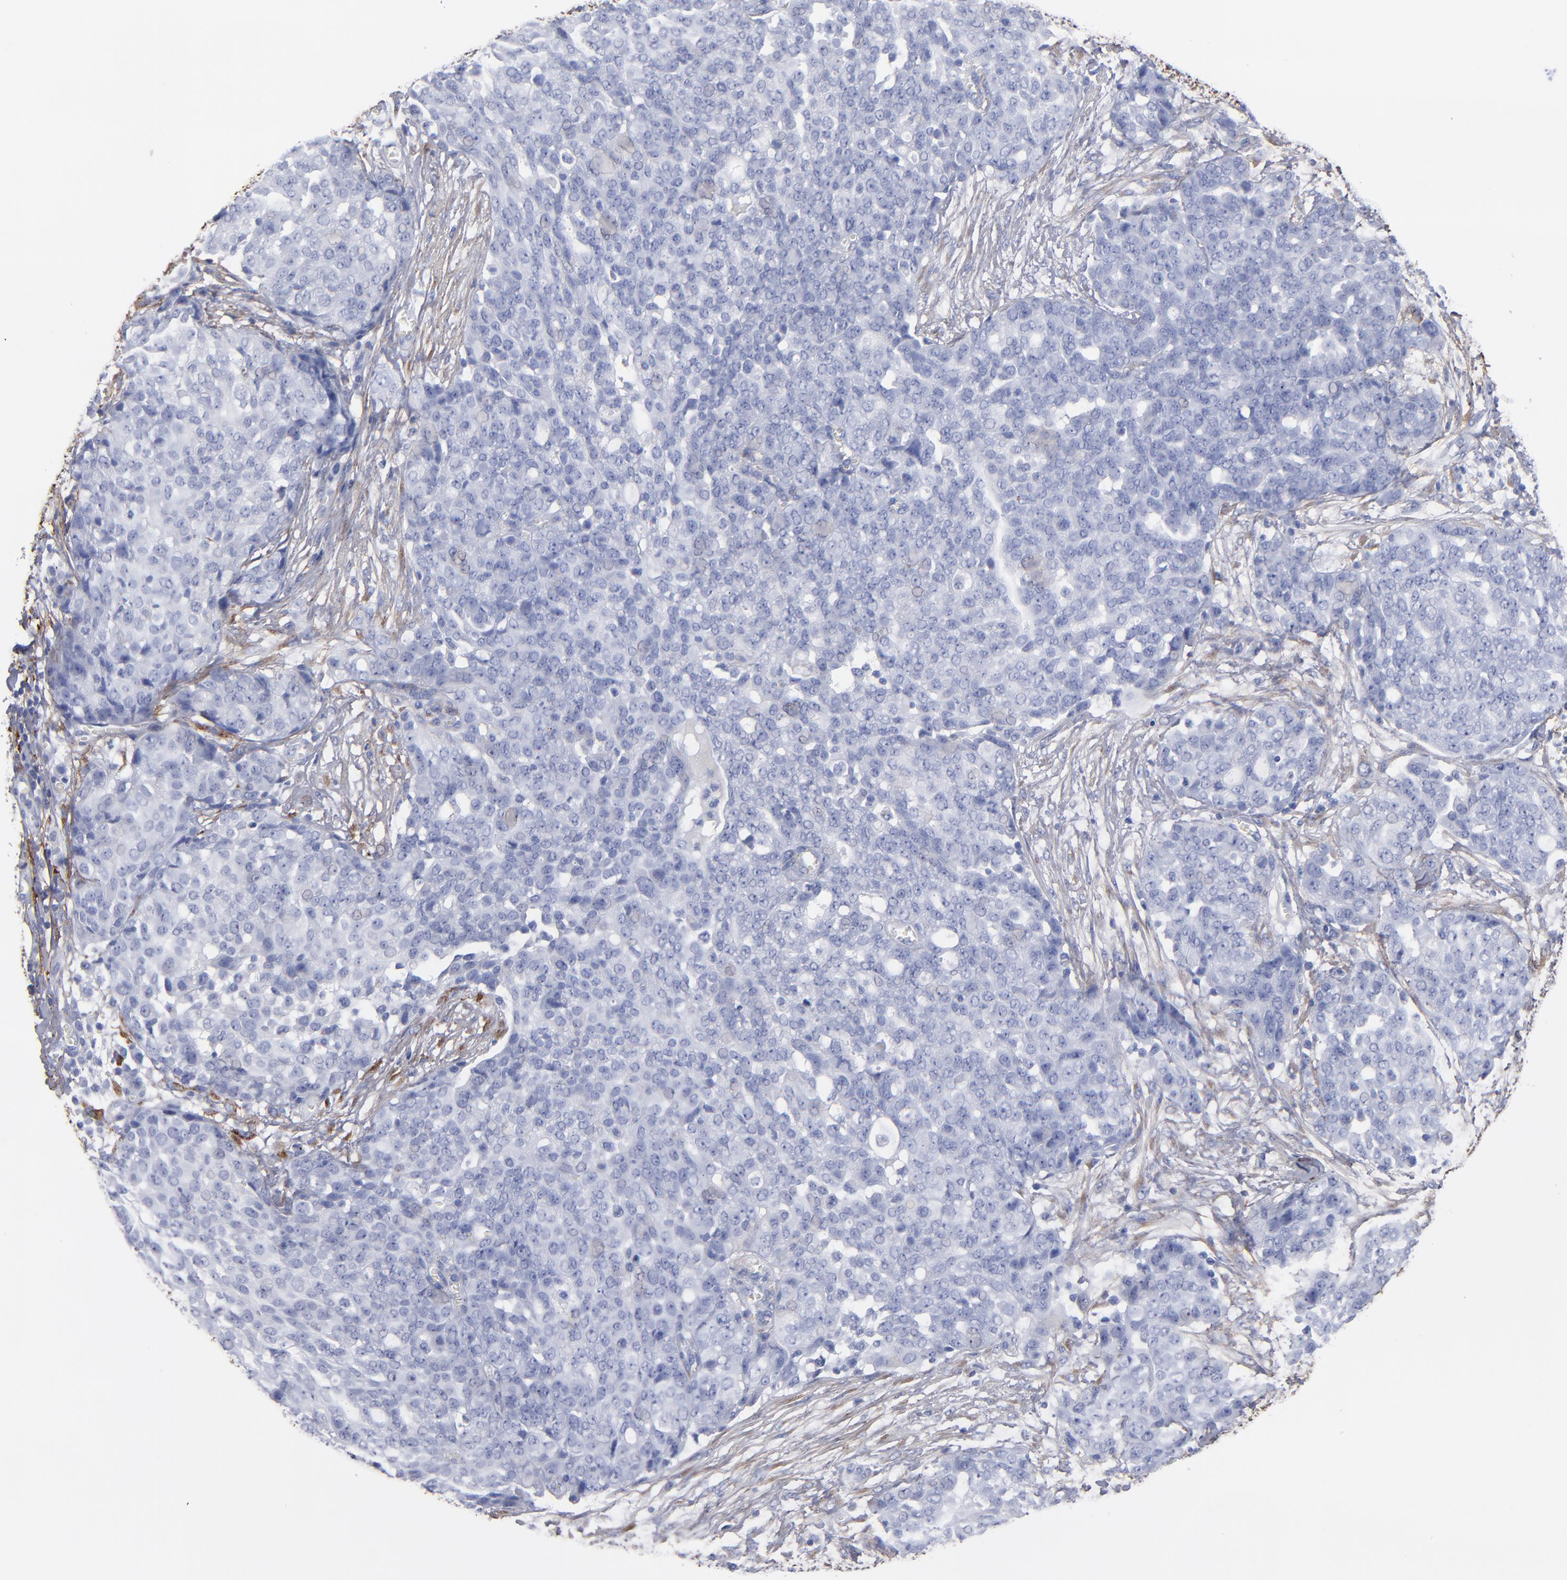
{"staining": {"intensity": "negative", "quantity": "none", "location": "none"}, "tissue": "ovarian cancer", "cell_type": "Tumor cells", "image_type": "cancer", "snomed": [{"axis": "morphology", "description": "Cystadenocarcinoma, serous, NOS"}, {"axis": "topography", "description": "Soft tissue"}, {"axis": "topography", "description": "Ovary"}], "caption": "DAB immunohistochemical staining of human ovarian cancer (serous cystadenocarcinoma) reveals no significant positivity in tumor cells.", "gene": "EMILIN1", "patient": {"sex": "female", "age": 57}}